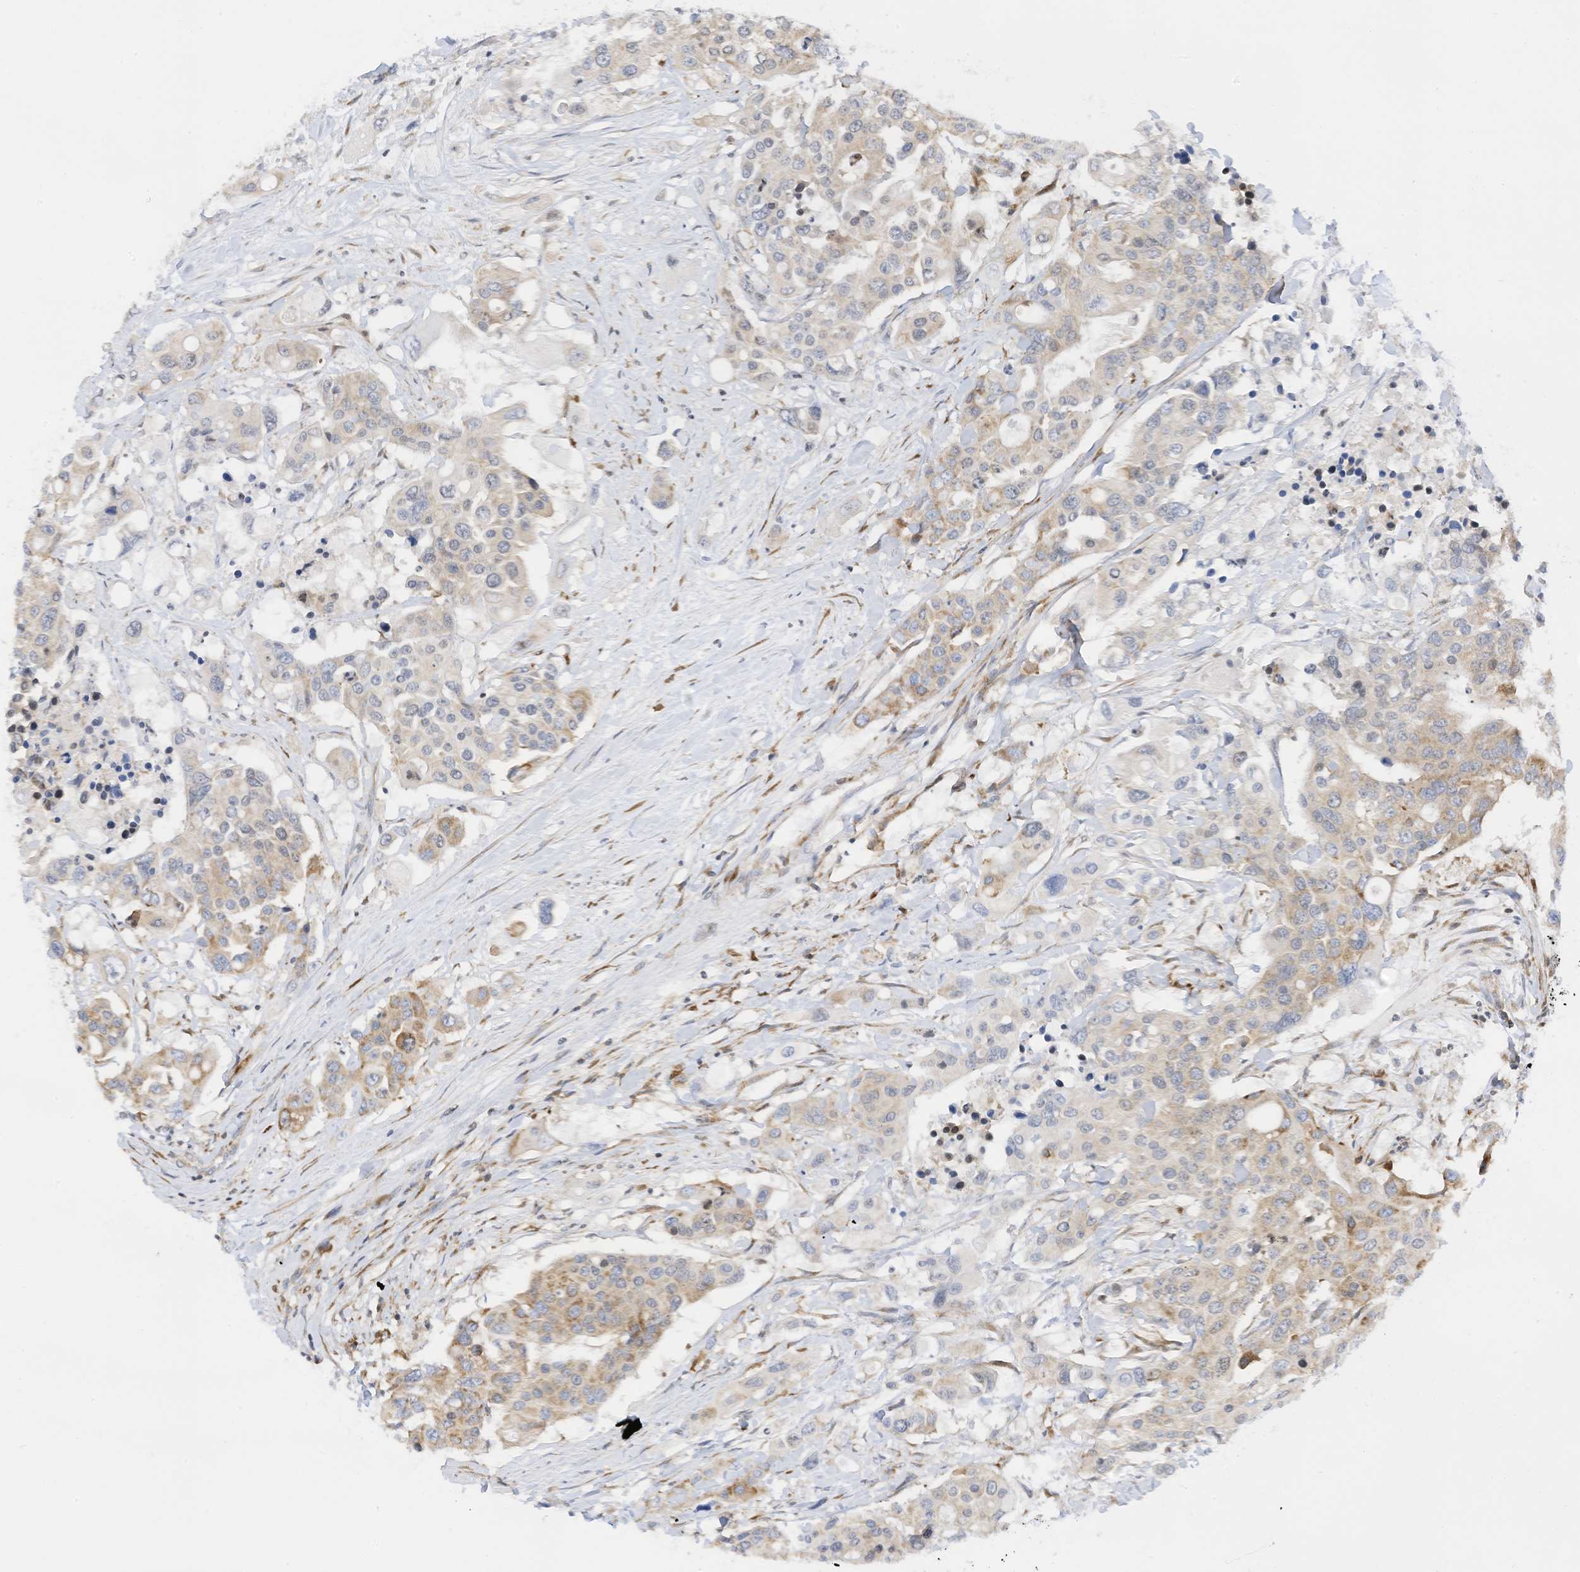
{"staining": {"intensity": "weak", "quantity": "25%-75%", "location": "cytoplasmic/membranous"}, "tissue": "colorectal cancer", "cell_type": "Tumor cells", "image_type": "cancer", "snomed": [{"axis": "morphology", "description": "Adenocarcinoma, NOS"}, {"axis": "topography", "description": "Colon"}], "caption": "Immunohistochemistry (DAB (3,3'-diaminobenzidine)) staining of colorectal adenocarcinoma reveals weak cytoplasmic/membranous protein positivity in about 25%-75% of tumor cells. (DAB (3,3'-diaminobenzidine) IHC, brown staining for protein, blue staining for nuclei).", "gene": "EDF1", "patient": {"sex": "male", "age": 77}}